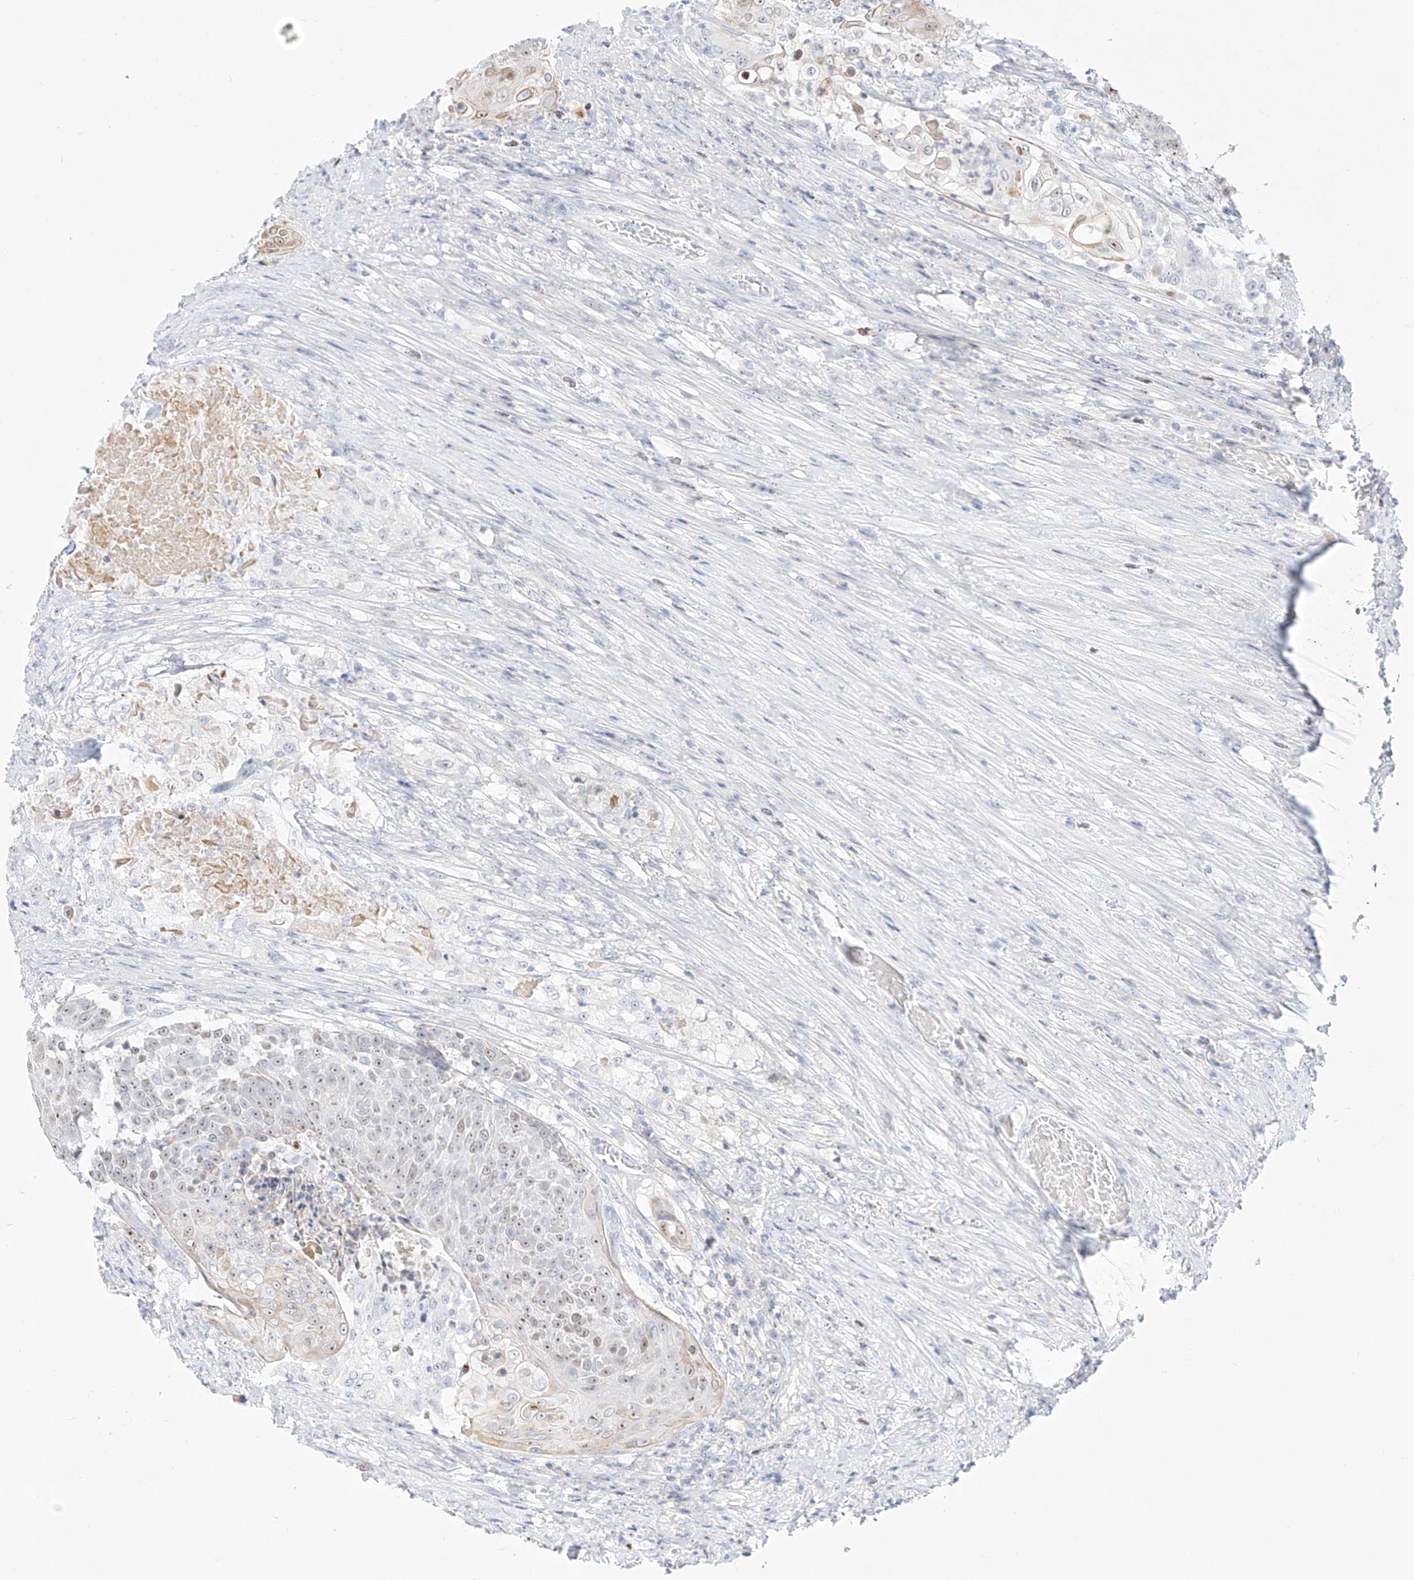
{"staining": {"intensity": "weak", "quantity": "25%-75%", "location": "nuclear"}, "tissue": "urothelial cancer", "cell_type": "Tumor cells", "image_type": "cancer", "snomed": [{"axis": "morphology", "description": "Urothelial carcinoma, High grade"}, {"axis": "topography", "description": "Urinary bladder"}], "caption": "Tumor cells demonstrate low levels of weak nuclear positivity in approximately 25%-75% of cells in urothelial carcinoma (high-grade).", "gene": "SNU13", "patient": {"sex": "female", "age": 63}}